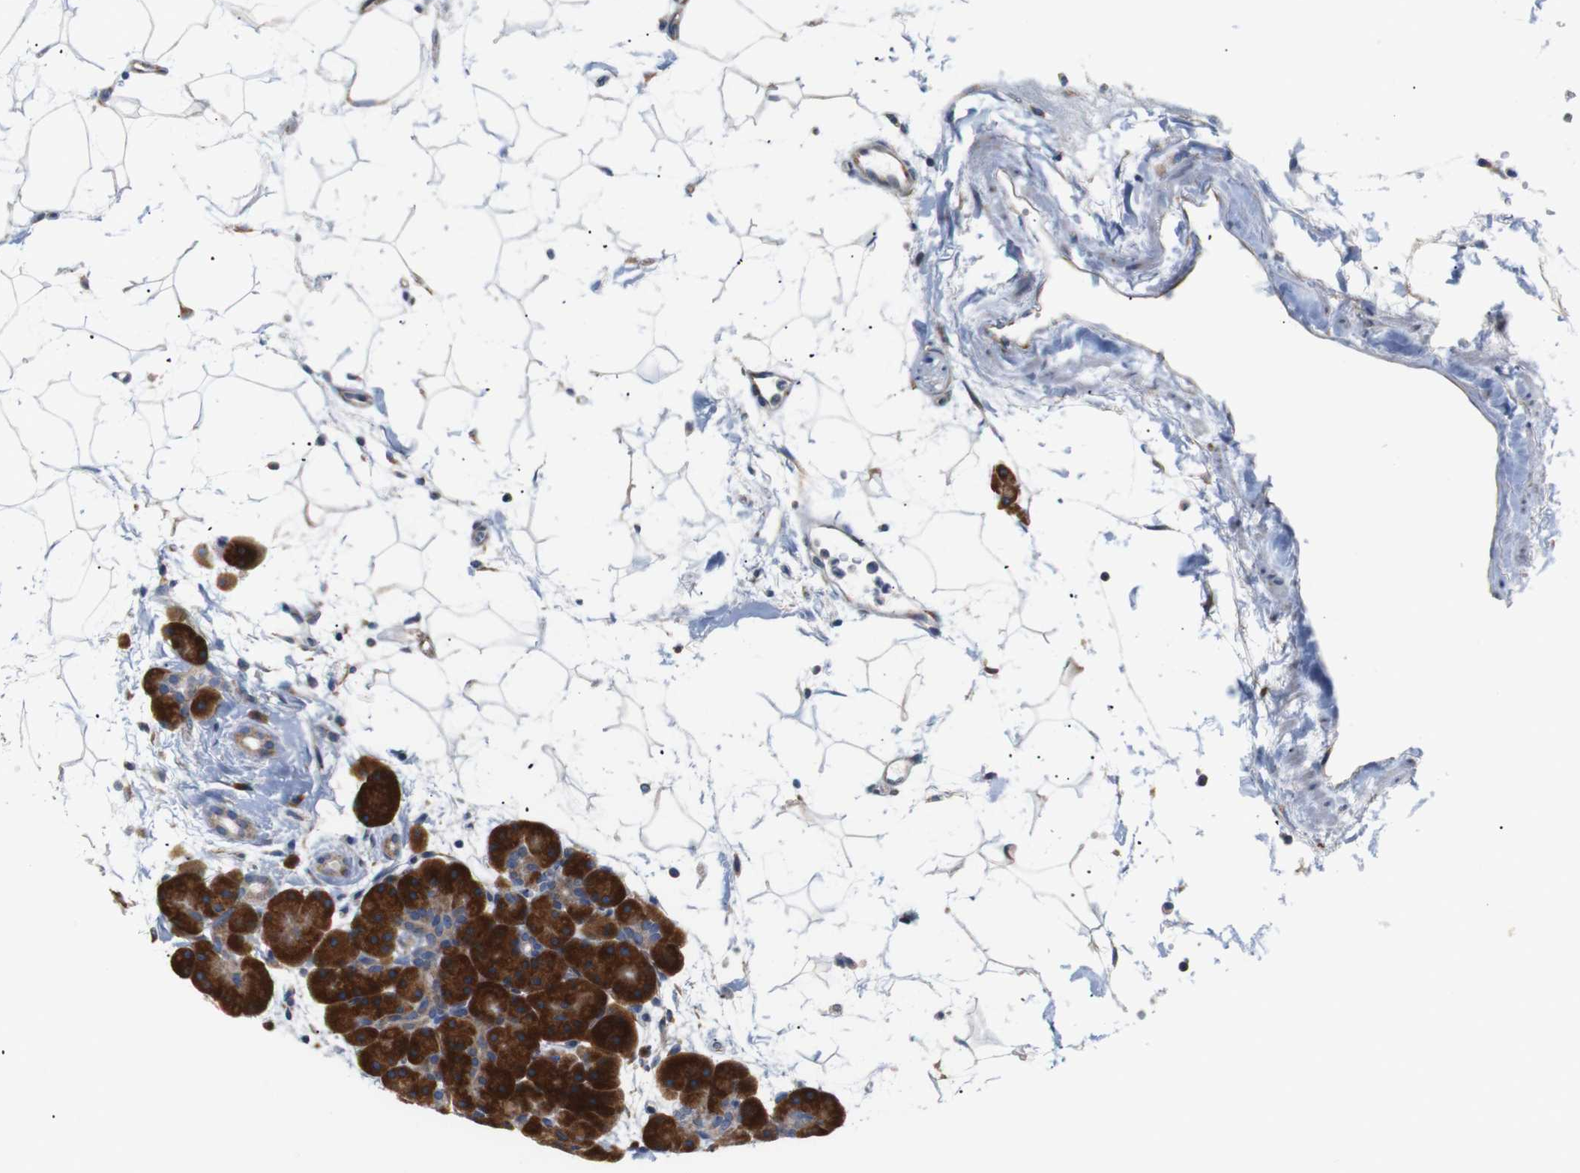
{"staining": {"intensity": "strong", "quantity": ">75%", "location": "cytoplasmic/membranous"}, "tissue": "pancreas", "cell_type": "Exocrine glandular cells", "image_type": "normal", "snomed": [{"axis": "morphology", "description": "Normal tissue, NOS"}, {"axis": "topography", "description": "Pancreas"}], "caption": "A micrograph of human pancreas stained for a protein displays strong cytoplasmic/membranous brown staining in exocrine glandular cells.", "gene": "TRIM5", "patient": {"sex": "male", "age": 66}}